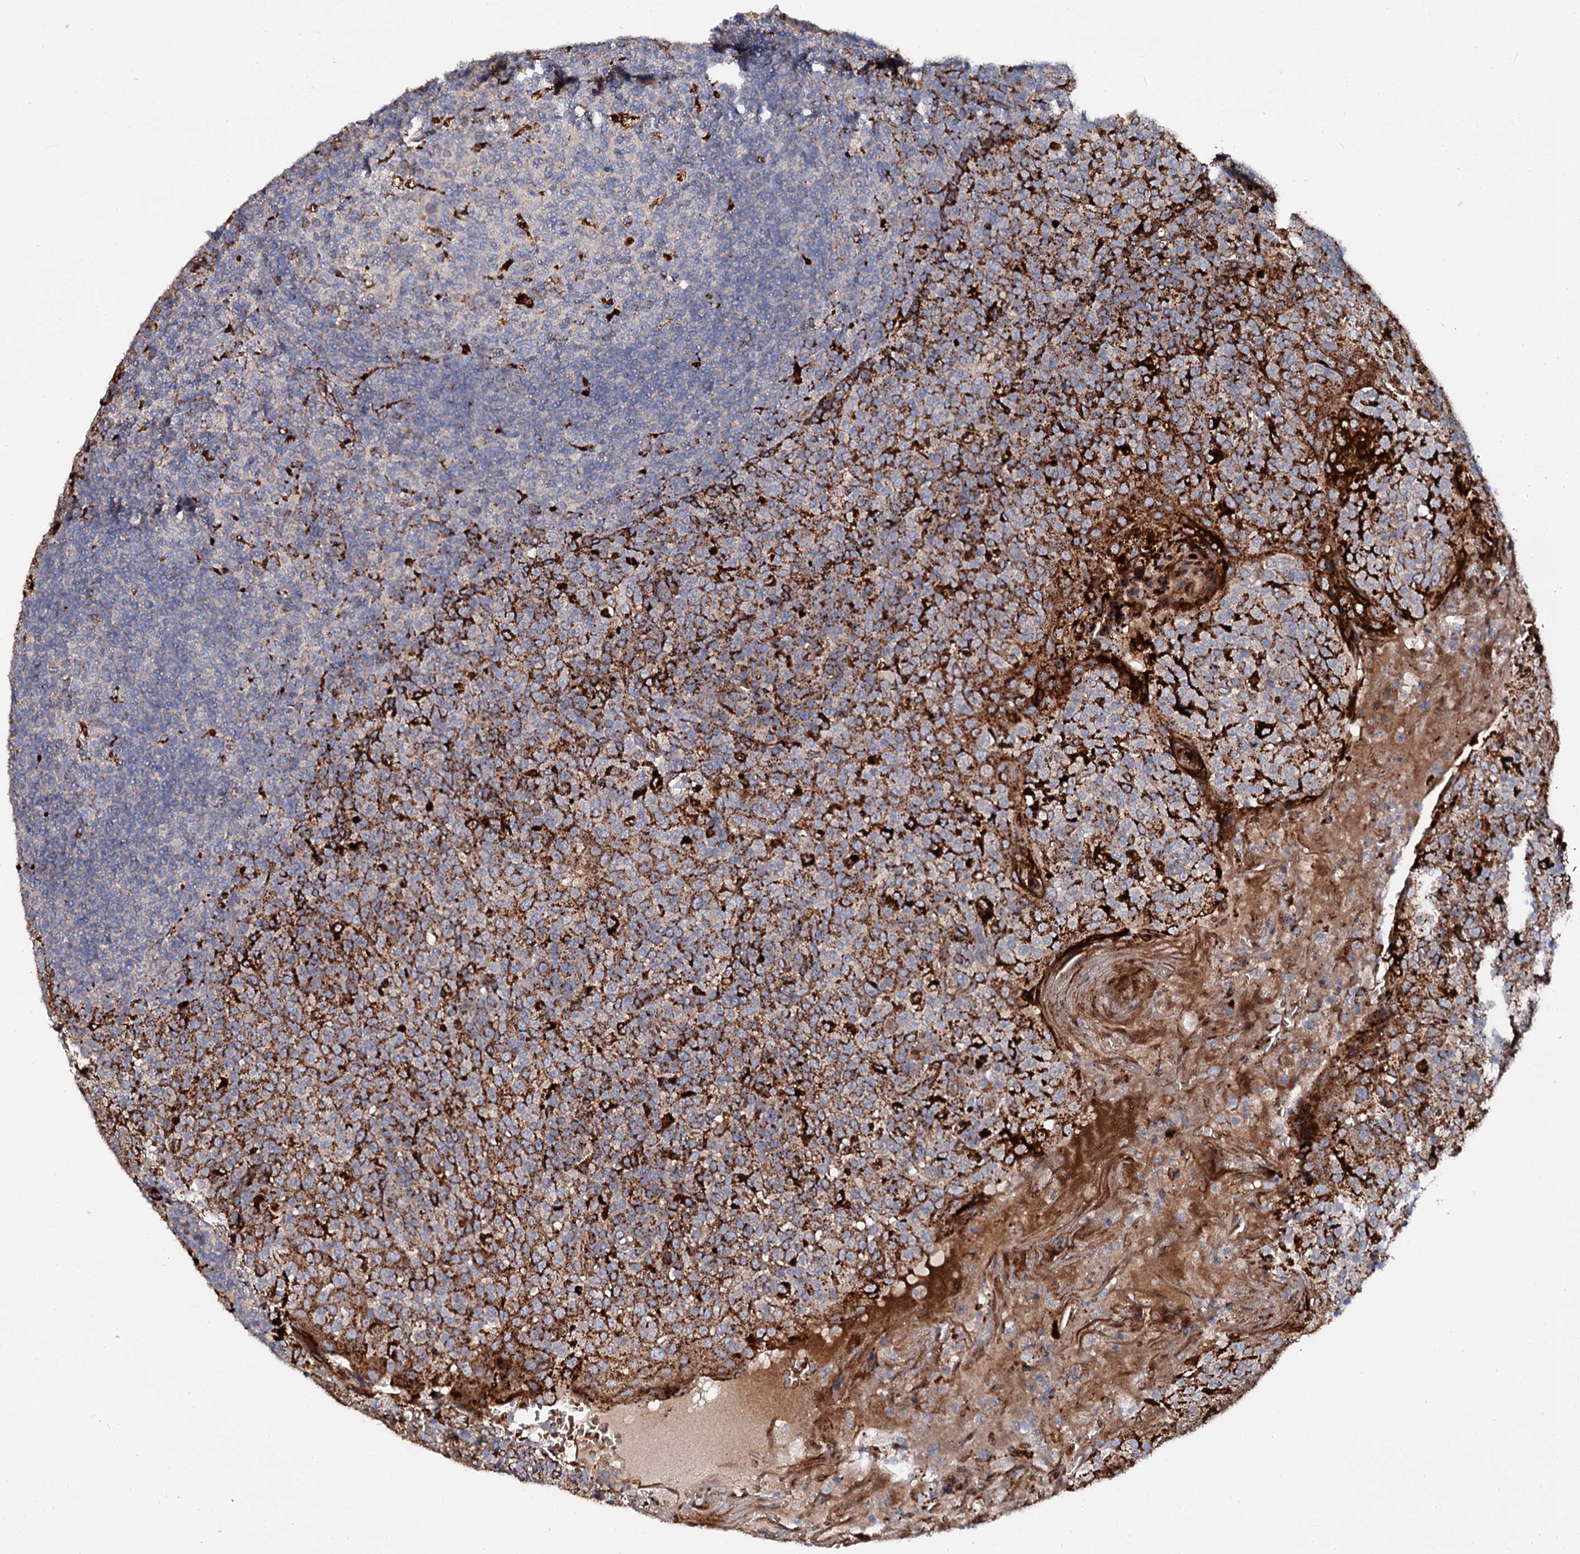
{"staining": {"intensity": "strong", "quantity": "<25%", "location": "cytoplasmic/membranous"}, "tissue": "tonsil", "cell_type": "Germinal center cells", "image_type": "normal", "snomed": [{"axis": "morphology", "description": "Normal tissue, NOS"}, {"axis": "topography", "description": "Tonsil"}], "caption": "IHC micrograph of normal tonsil stained for a protein (brown), which shows medium levels of strong cytoplasmic/membranous staining in about <25% of germinal center cells.", "gene": "GBA1", "patient": {"sex": "female", "age": 19}}